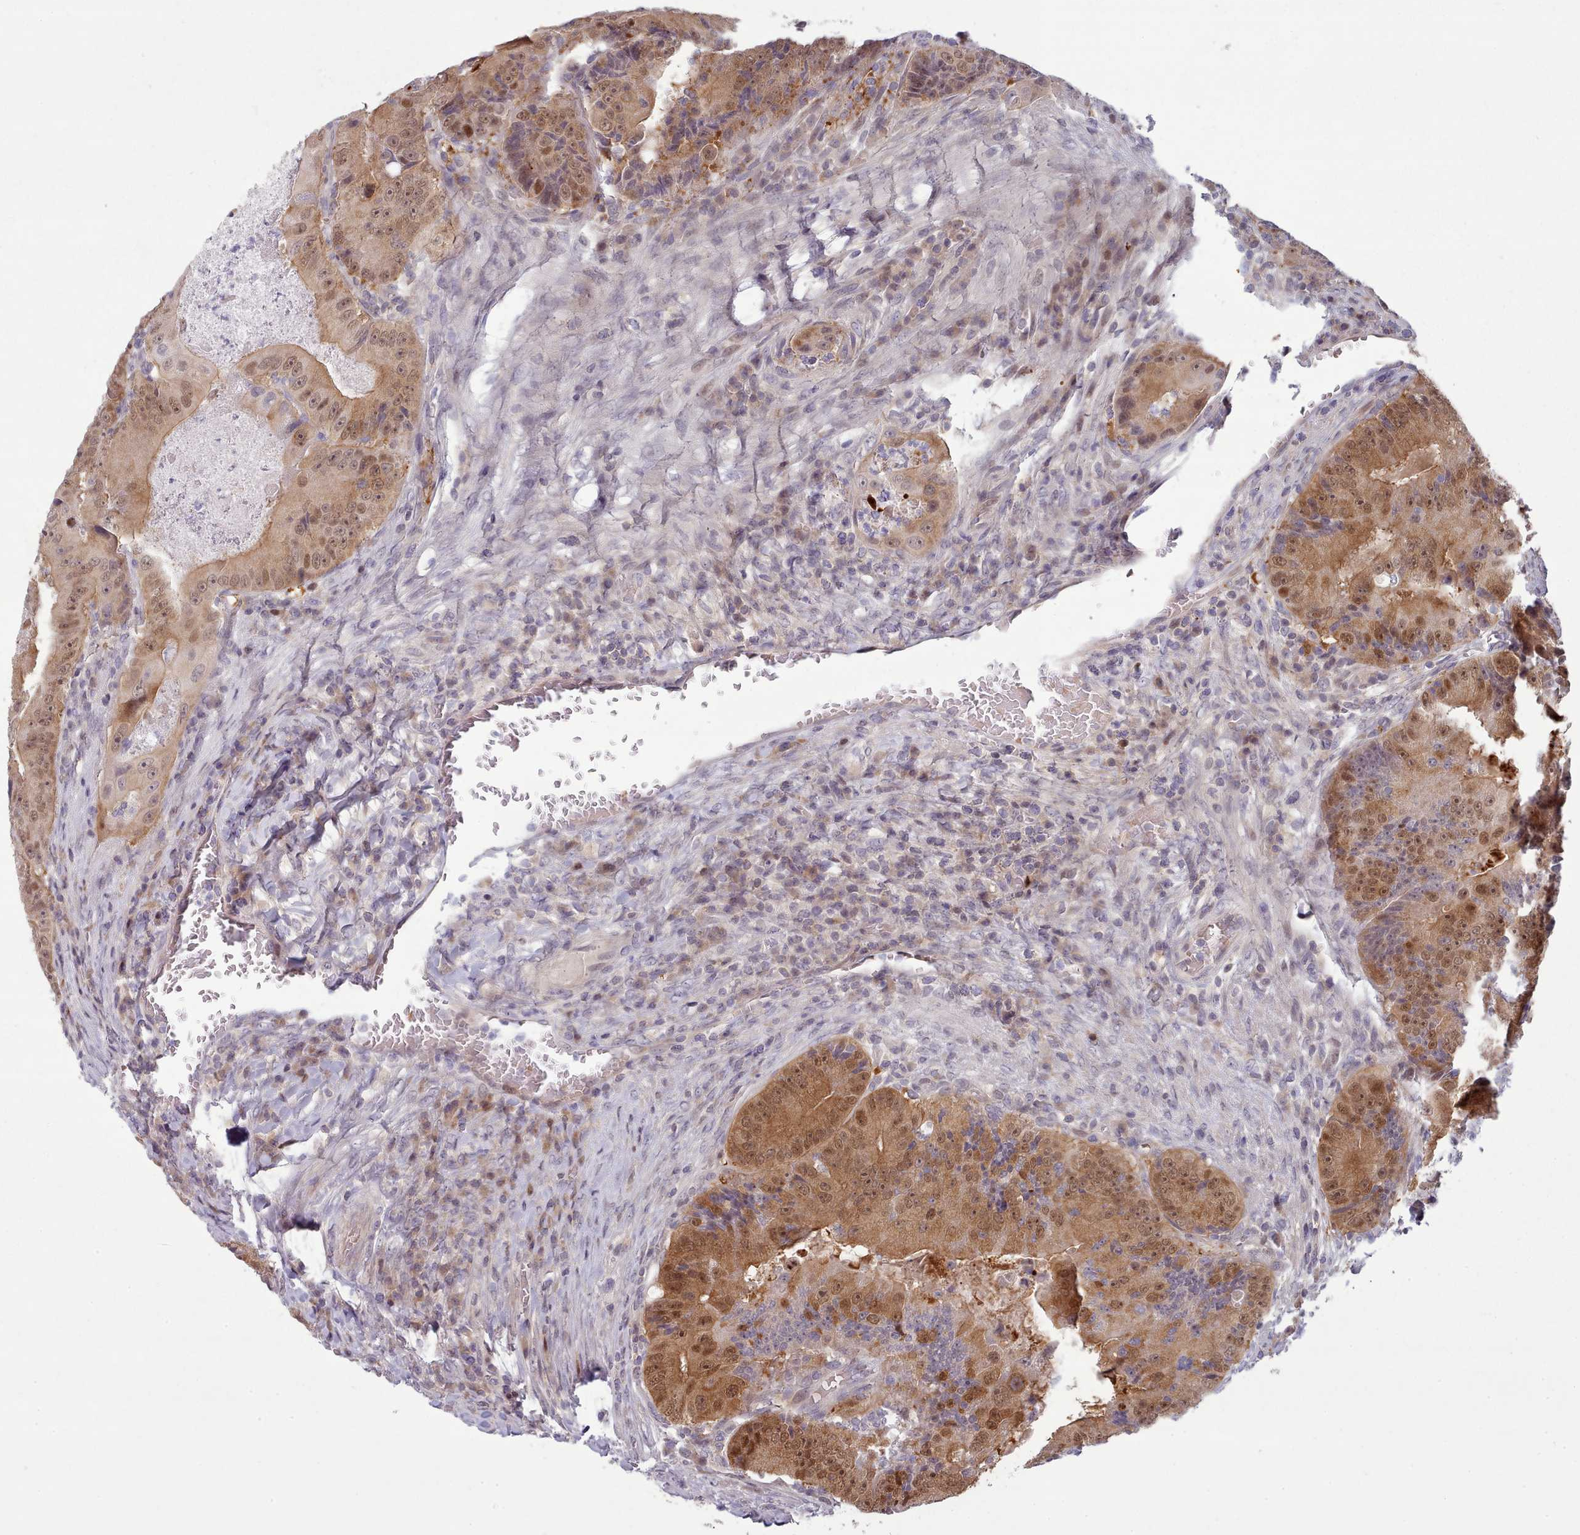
{"staining": {"intensity": "moderate", "quantity": ">75%", "location": "cytoplasmic/membranous,nuclear"}, "tissue": "colorectal cancer", "cell_type": "Tumor cells", "image_type": "cancer", "snomed": [{"axis": "morphology", "description": "Adenocarcinoma, NOS"}, {"axis": "topography", "description": "Colon"}], "caption": "Moderate cytoplasmic/membranous and nuclear positivity for a protein is appreciated in about >75% of tumor cells of colorectal cancer (adenocarcinoma) using IHC.", "gene": "CLNS1A", "patient": {"sex": "female", "age": 86}}